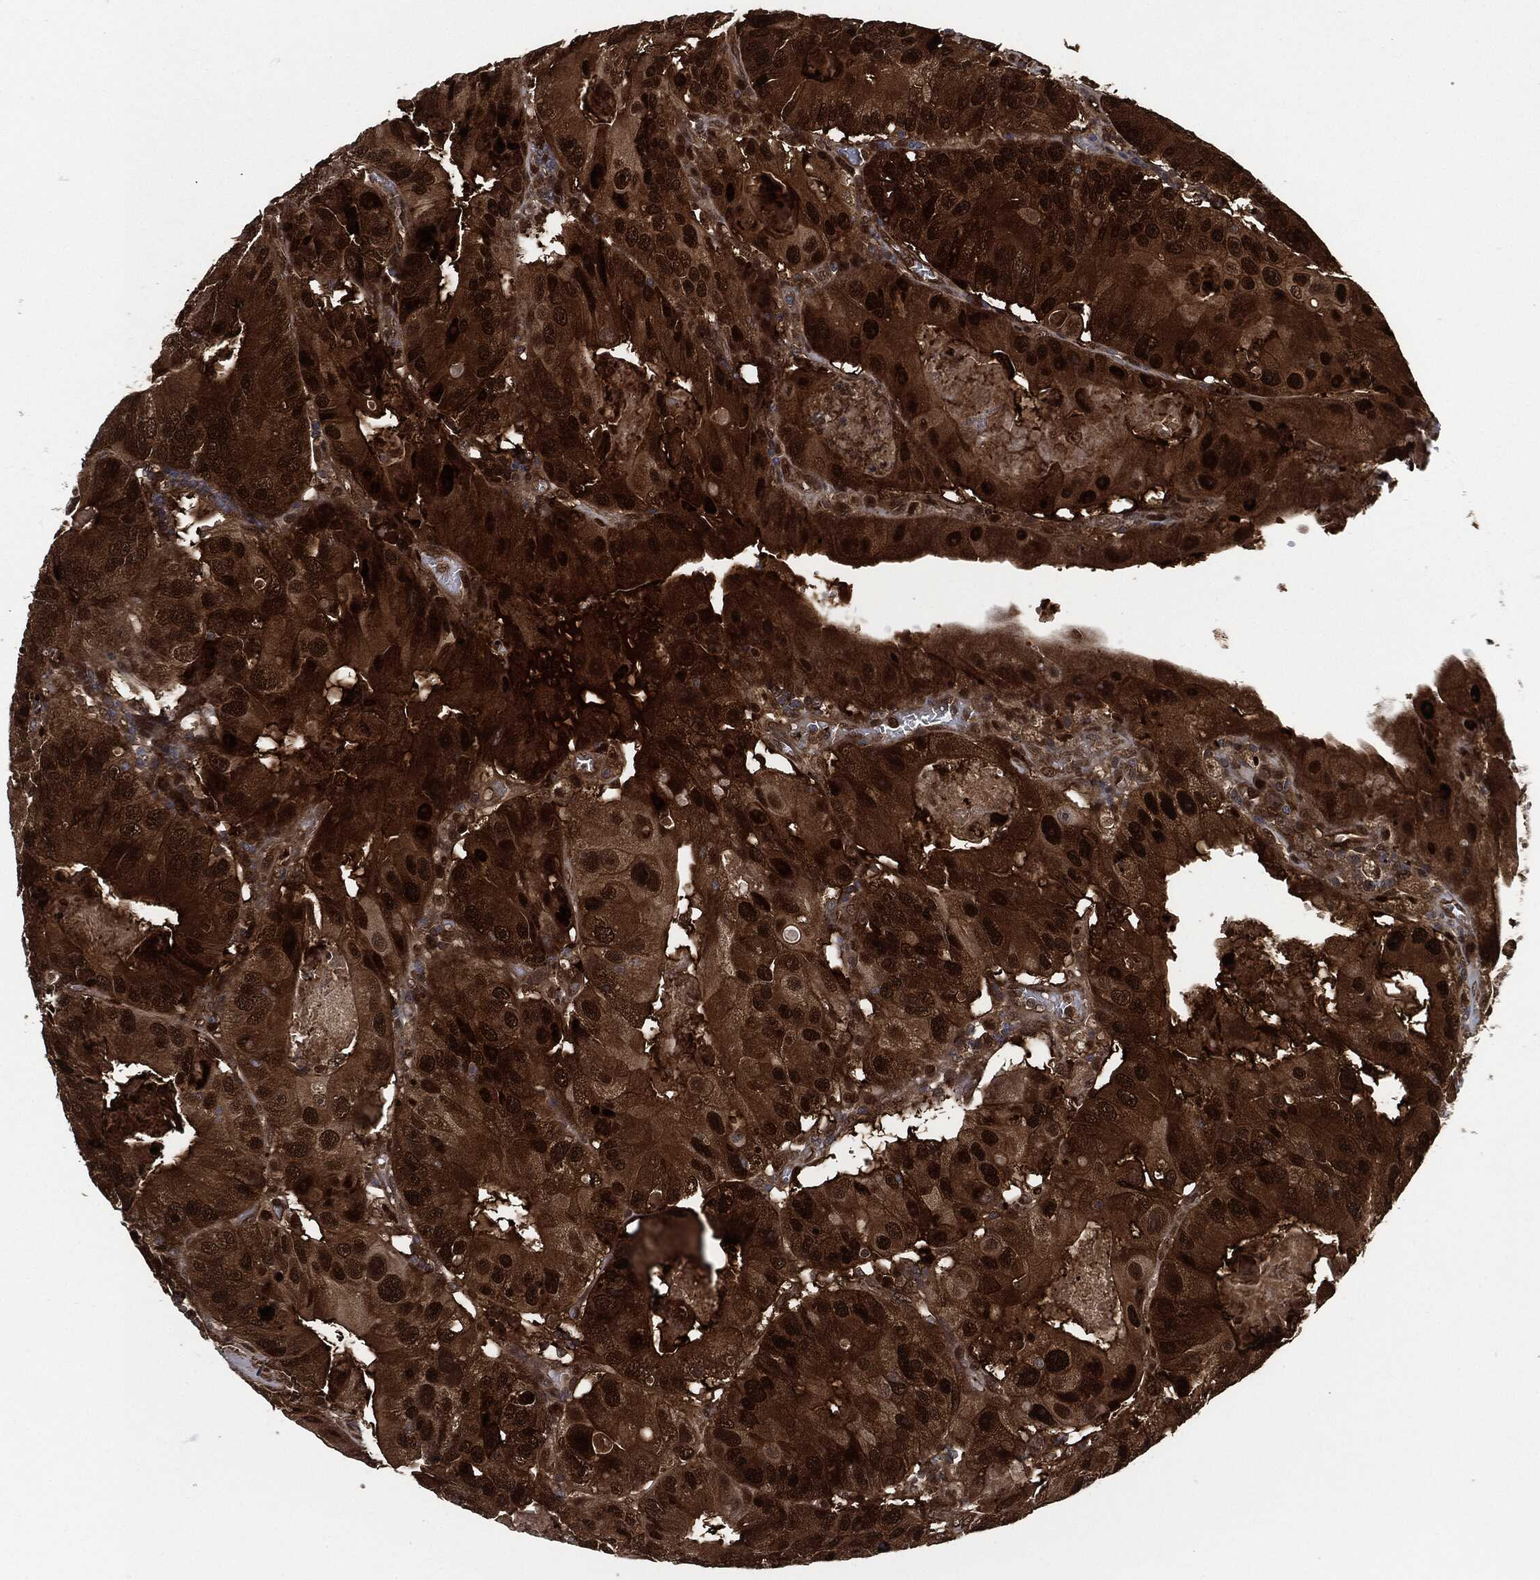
{"staining": {"intensity": "strong", "quantity": ">75%", "location": "cytoplasmic/membranous,nuclear"}, "tissue": "colorectal cancer", "cell_type": "Tumor cells", "image_type": "cancer", "snomed": [{"axis": "morphology", "description": "Adenocarcinoma, NOS"}, {"axis": "topography", "description": "Colon"}], "caption": "Immunohistochemical staining of human colorectal cancer demonstrates high levels of strong cytoplasmic/membranous and nuclear protein positivity in approximately >75% of tumor cells. (DAB (3,3'-diaminobenzidine) IHC, brown staining for protein, blue staining for nuclei).", "gene": "DCTN1", "patient": {"sex": "female", "age": 86}}